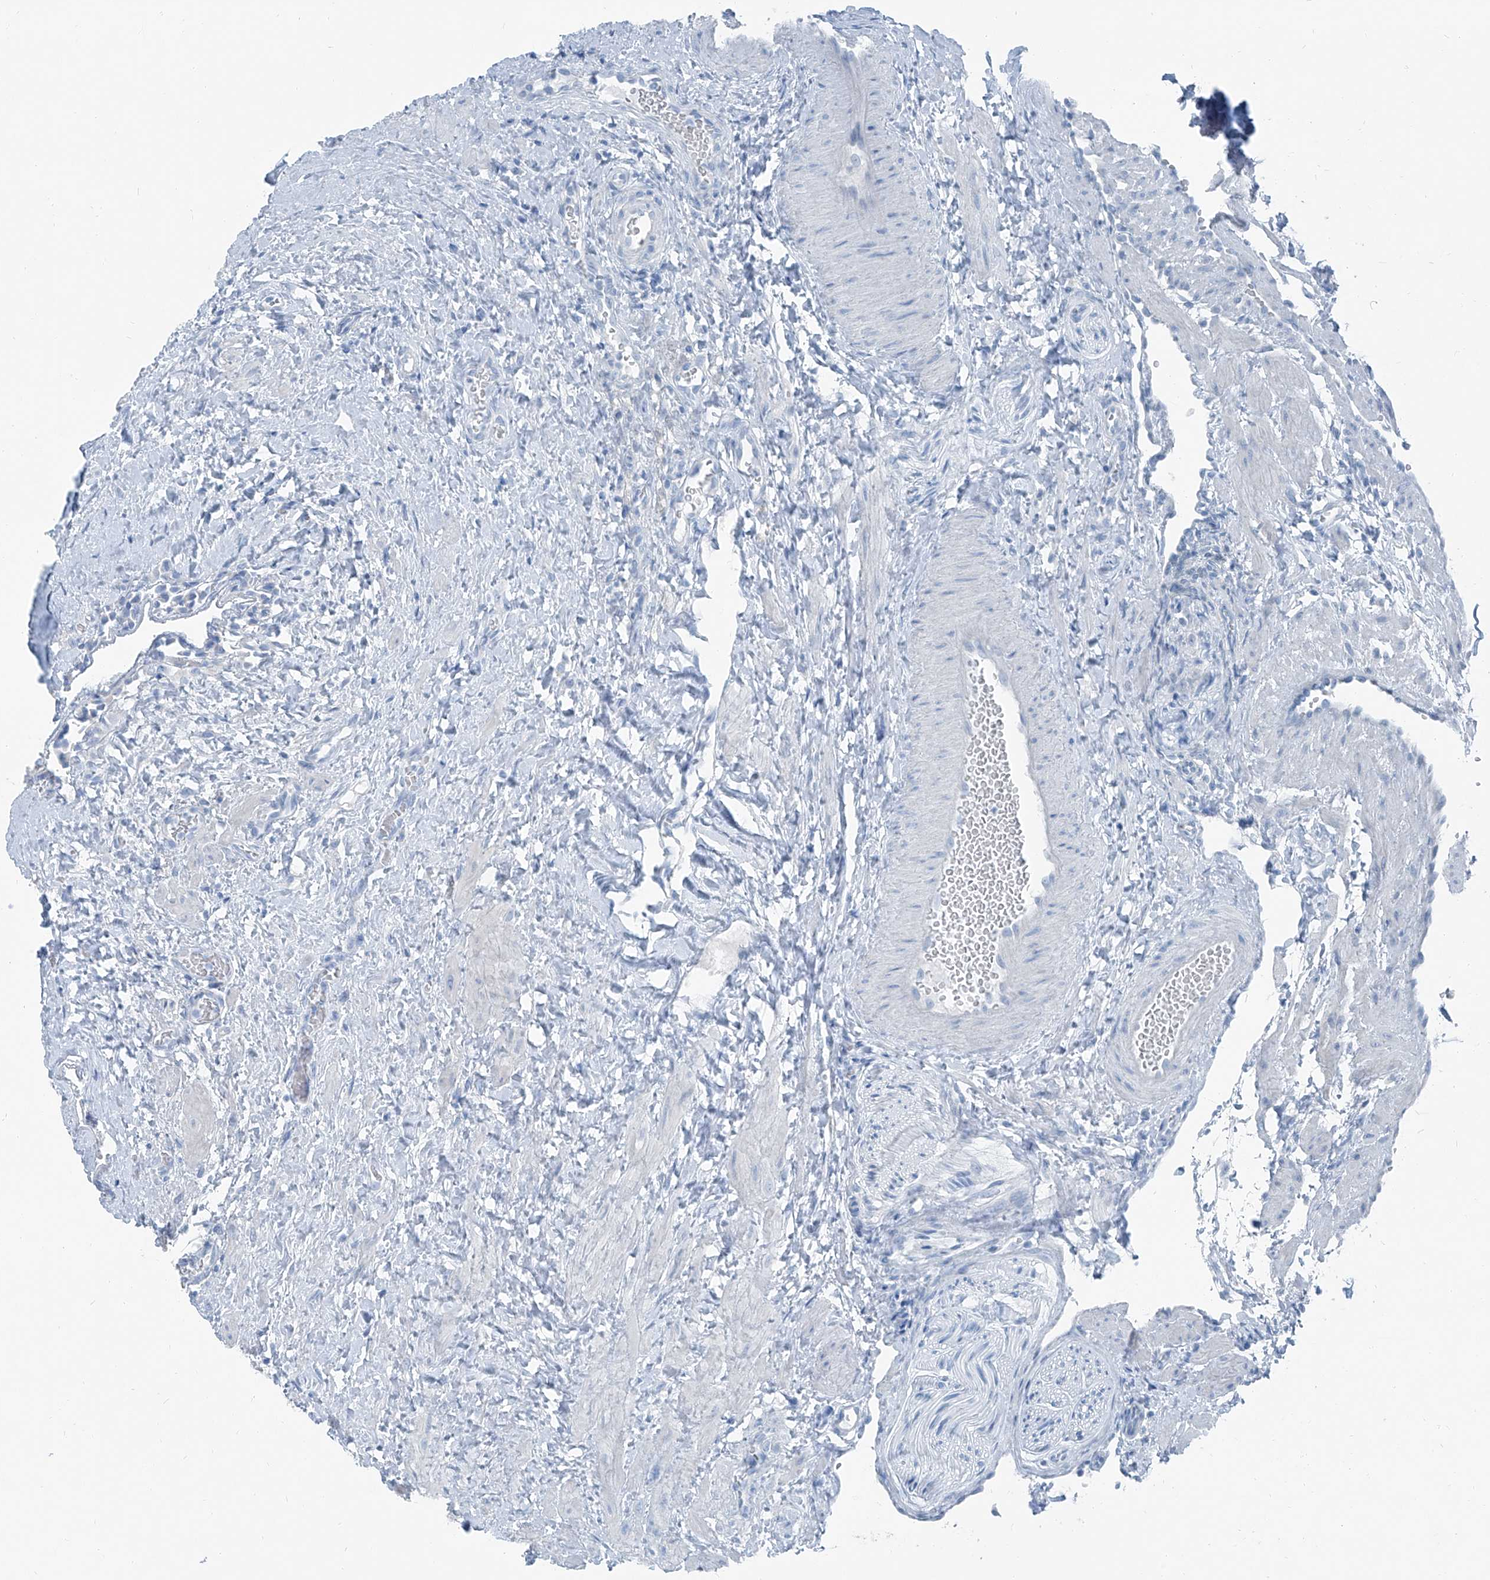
{"staining": {"intensity": "negative", "quantity": "none", "location": "none"}, "tissue": "ovary", "cell_type": "Ovarian stroma cells", "image_type": "normal", "snomed": [{"axis": "morphology", "description": "Normal tissue, NOS"}, {"axis": "morphology", "description": "Cyst, NOS"}, {"axis": "topography", "description": "Ovary"}], "caption": "Ovary was stained to show a protein in brown. There is no significant positivity in ovarian stroma cells. (DAB (3,3'-diaminobenzidine) immunohistochemistry with hematoxylin counter stain).", "gene": "RGN", "patient": {"sex": "female", "age": 33}}